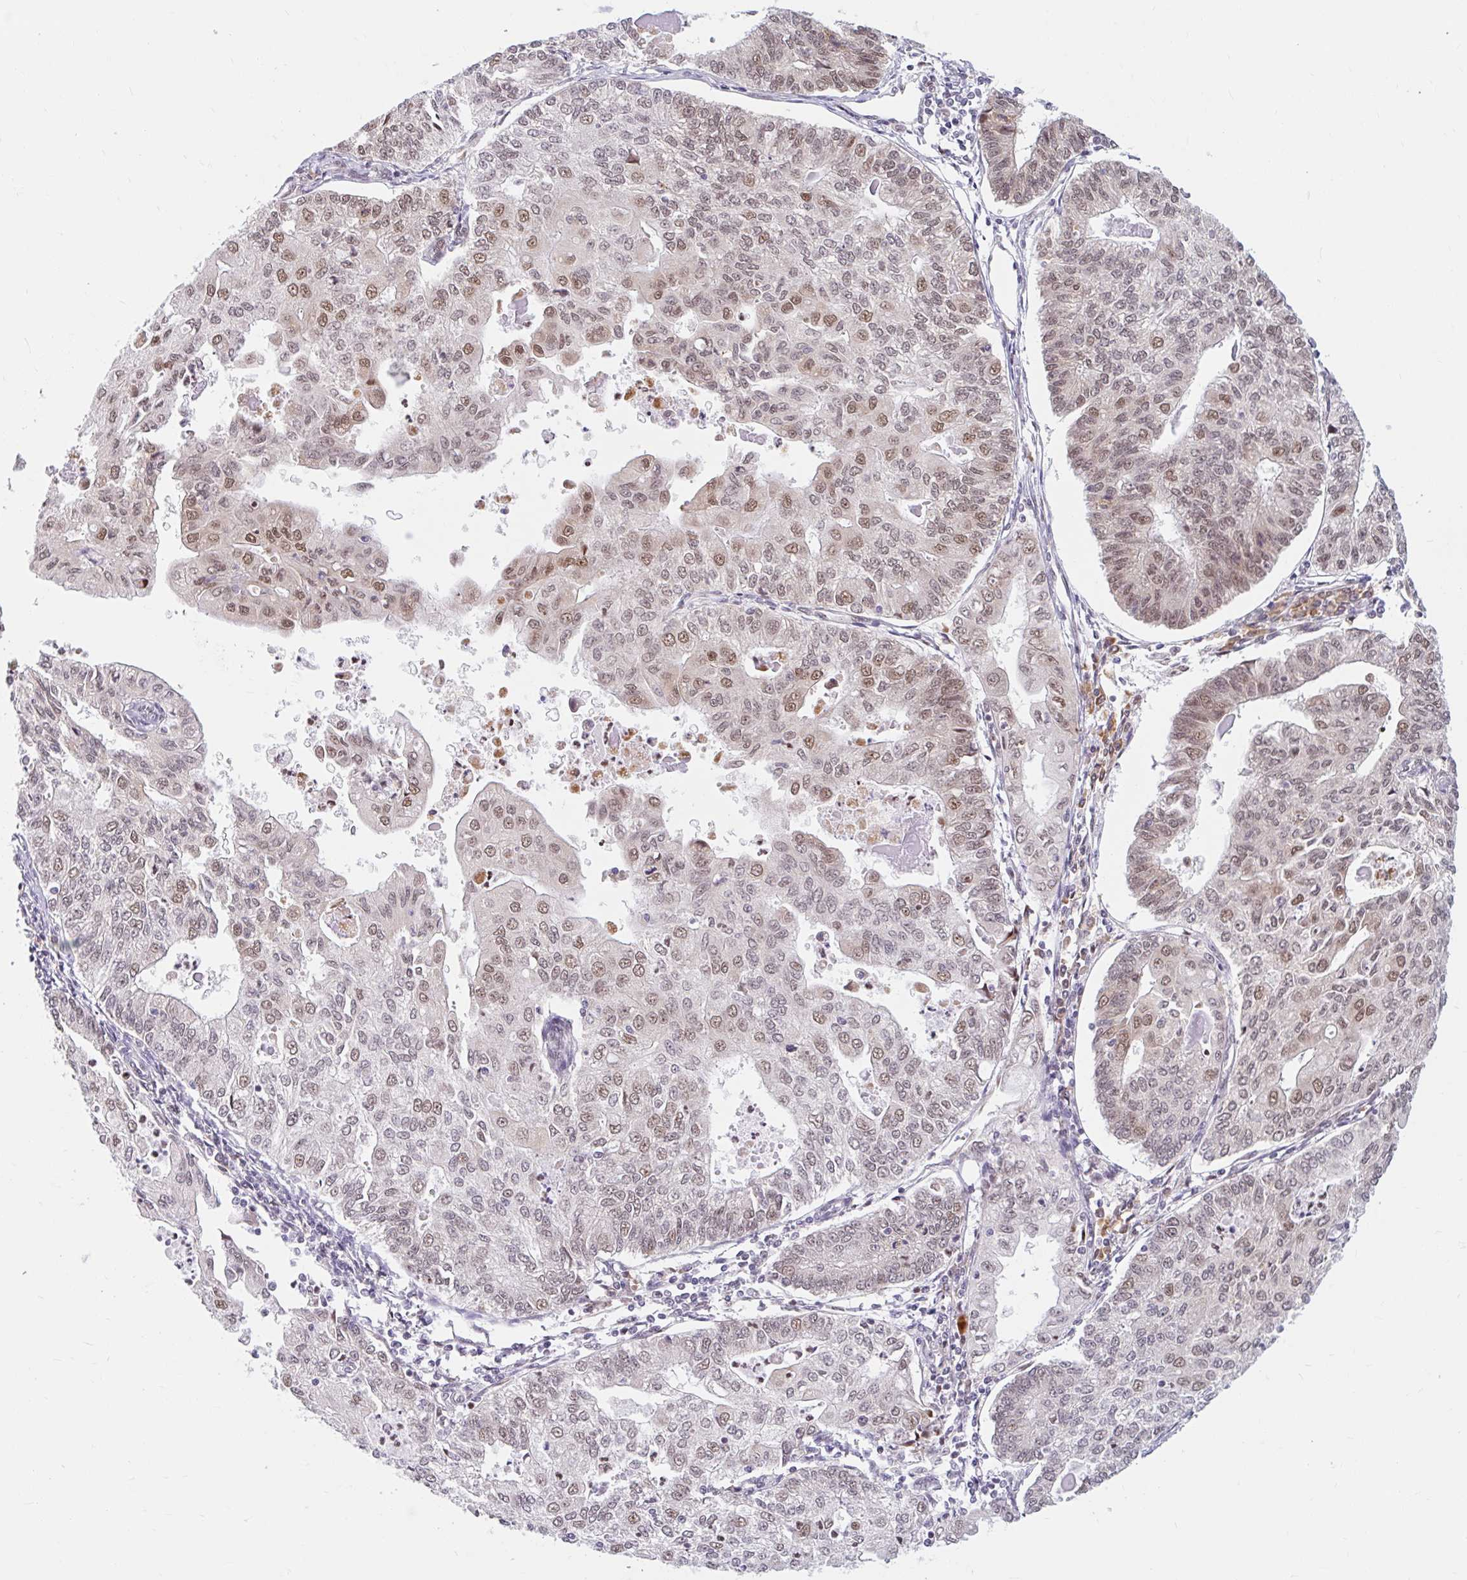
{"staining": {"intensity": "moderate", "quantity": "<25%", "location": "nuclear"}, "tissue": "endometrial cancer", "cell_type": "Tumor cells", "image_type": "cancer", "snomed": [{"axis": "morphology", "description": "Adenocarcinoma, NOS"}, {"axis": "topography", "description": "Endometrium"}], "caption": "Human adenocarcinoma (endometrial) stained with a brown dye exhibits moderate nuclear positive positivity in approximately <25% of tumor cells.", "gene": "SRSF10", "patient": {"sex": "female", "age": 56}}